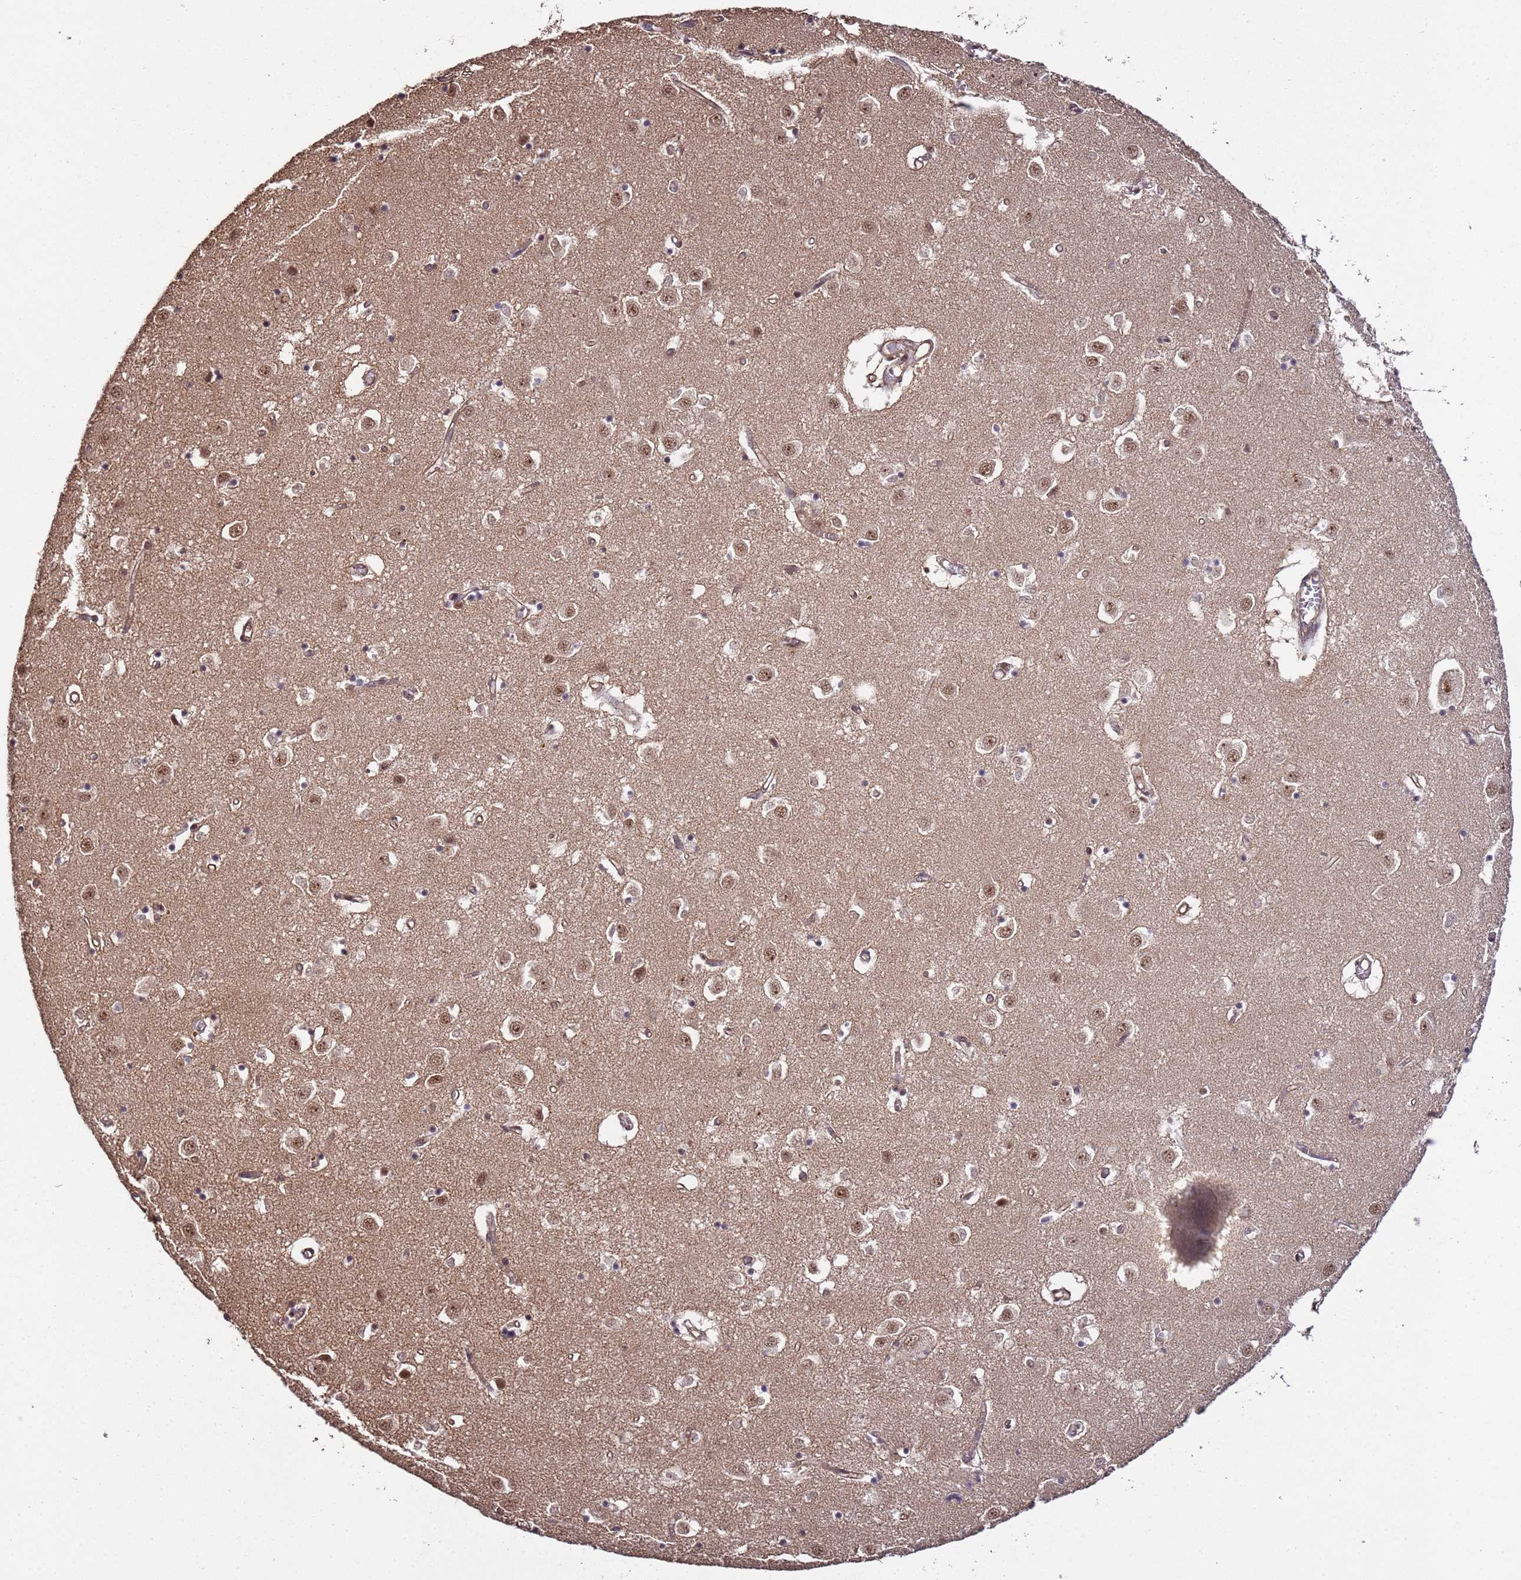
{"staining": {"intensity": "negative", "quantity": "none", "location": "none"}, "tissue": "caudate", "cell_type": "Glial cells", "image_type": "normal", "snomed": [{"axis": "morphology", "description": "Normal tissue, NOS"}, {"axis": "topography", "description": "Lateral ventricle wall"}], "caption": "IHC image of normal human caudate stained for a protein (brown), which reveals no positivity in glial cells.", "gene": "SYF2", "patient": {"sex": "male", "age": 70}}